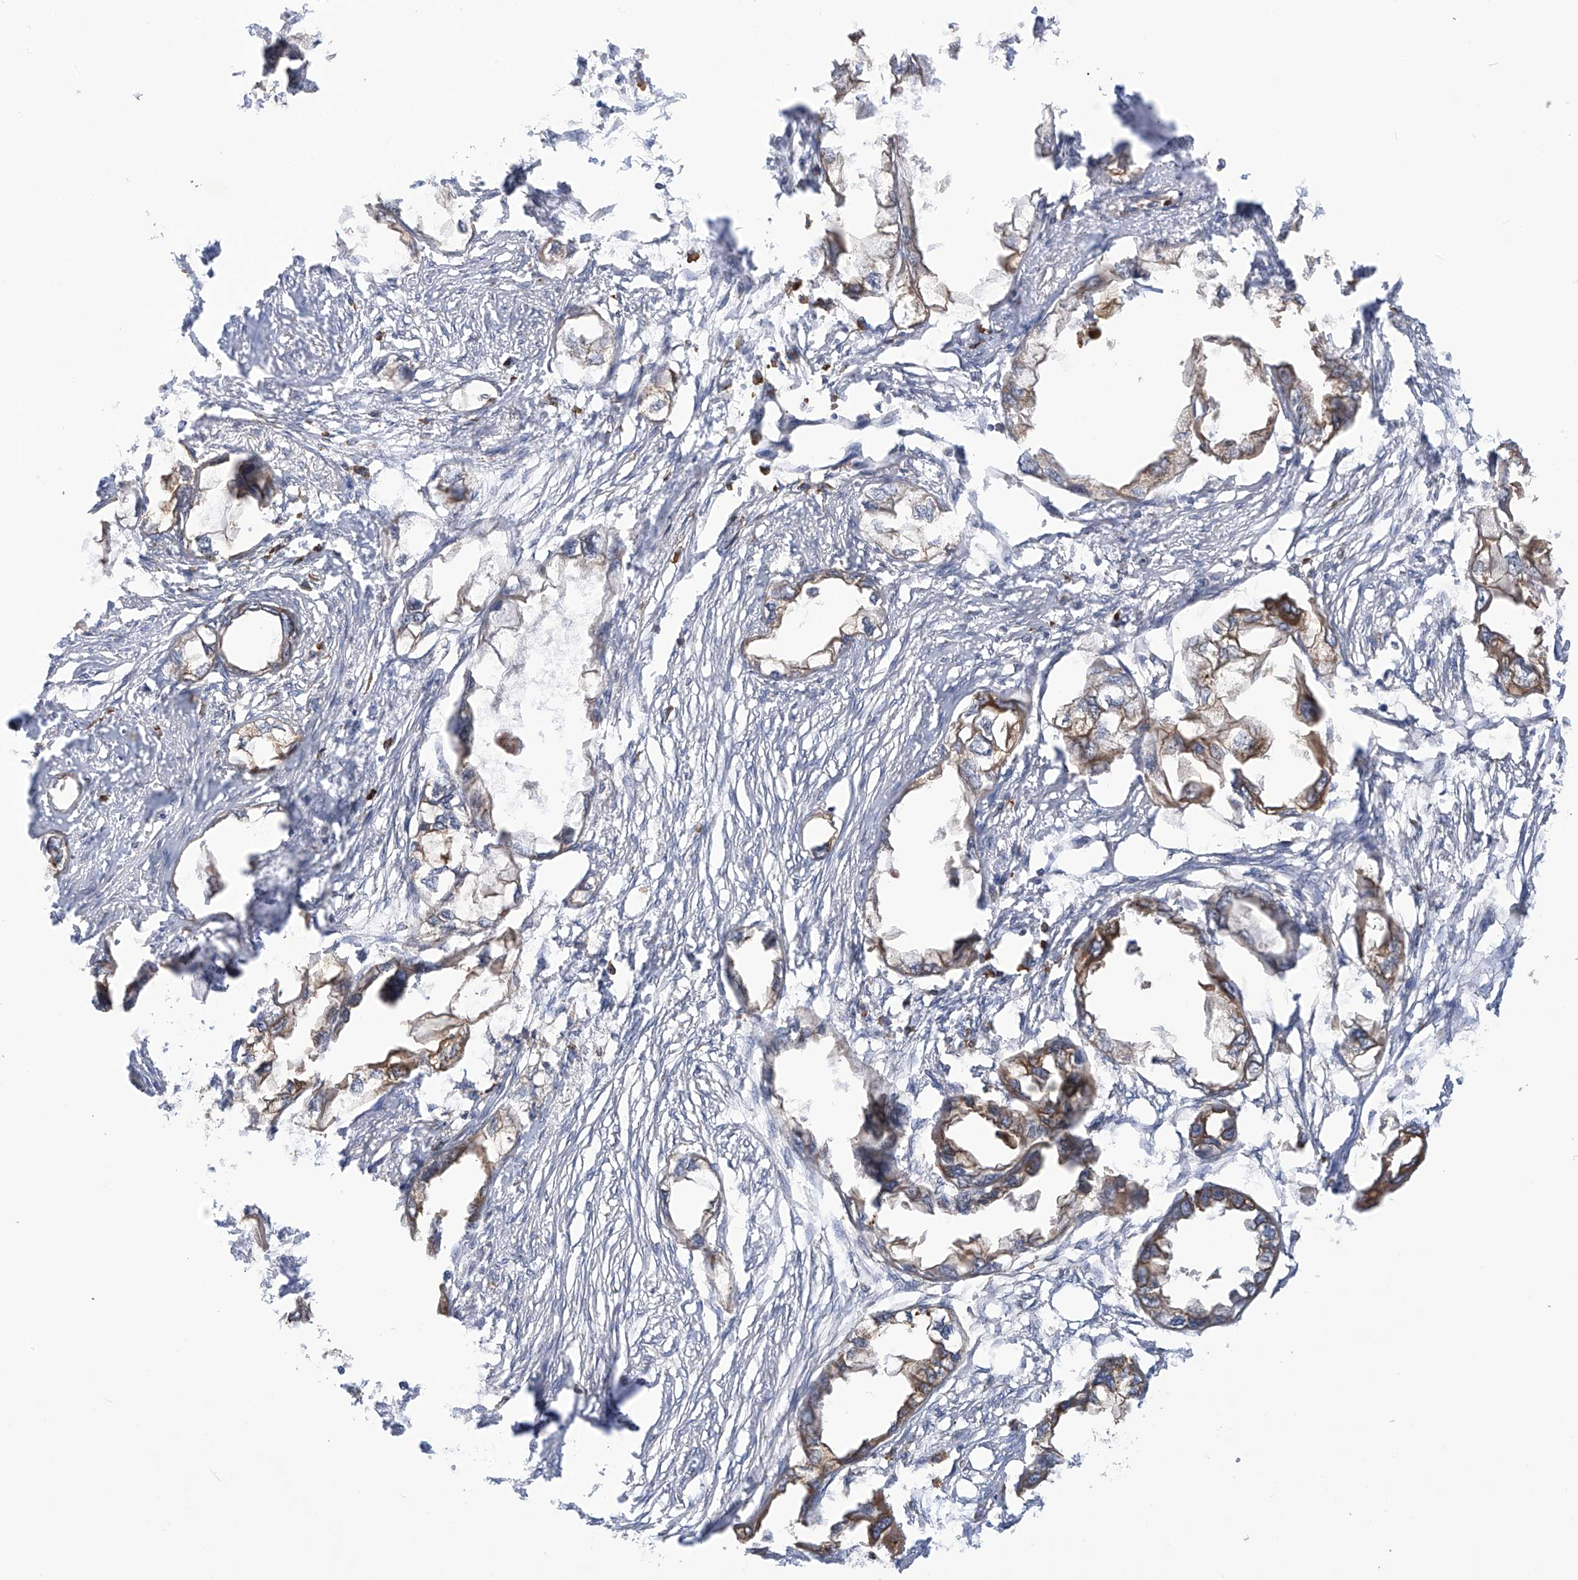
{"staining": {"intensity": "weak", "quantity": "25%-75%", "location": "cytoplasmic/membranous"}, "tissue": "endometrial cancer", "cell_type": "Tumor cells", "image_type": "cancer", "snomed": [{"axis": "morphology", "description": "Adenocarcinoma, NOS"}, {"axis": "morphology", "description": "Adenocarcinoma, metastatic, NOS"}, {"axis": "topography", "description": "Adipose tissue"}, {"axis": "topography", "description": "Endometrium"}], "caption": "This is an image of IHC staining of endometrial adenocarcinoma, which shows weak positivity in the cytoplasmic/membranous of tumor cells.", "gene": "KIAA1522", "patient": {"sex": "female", "age": 67}}